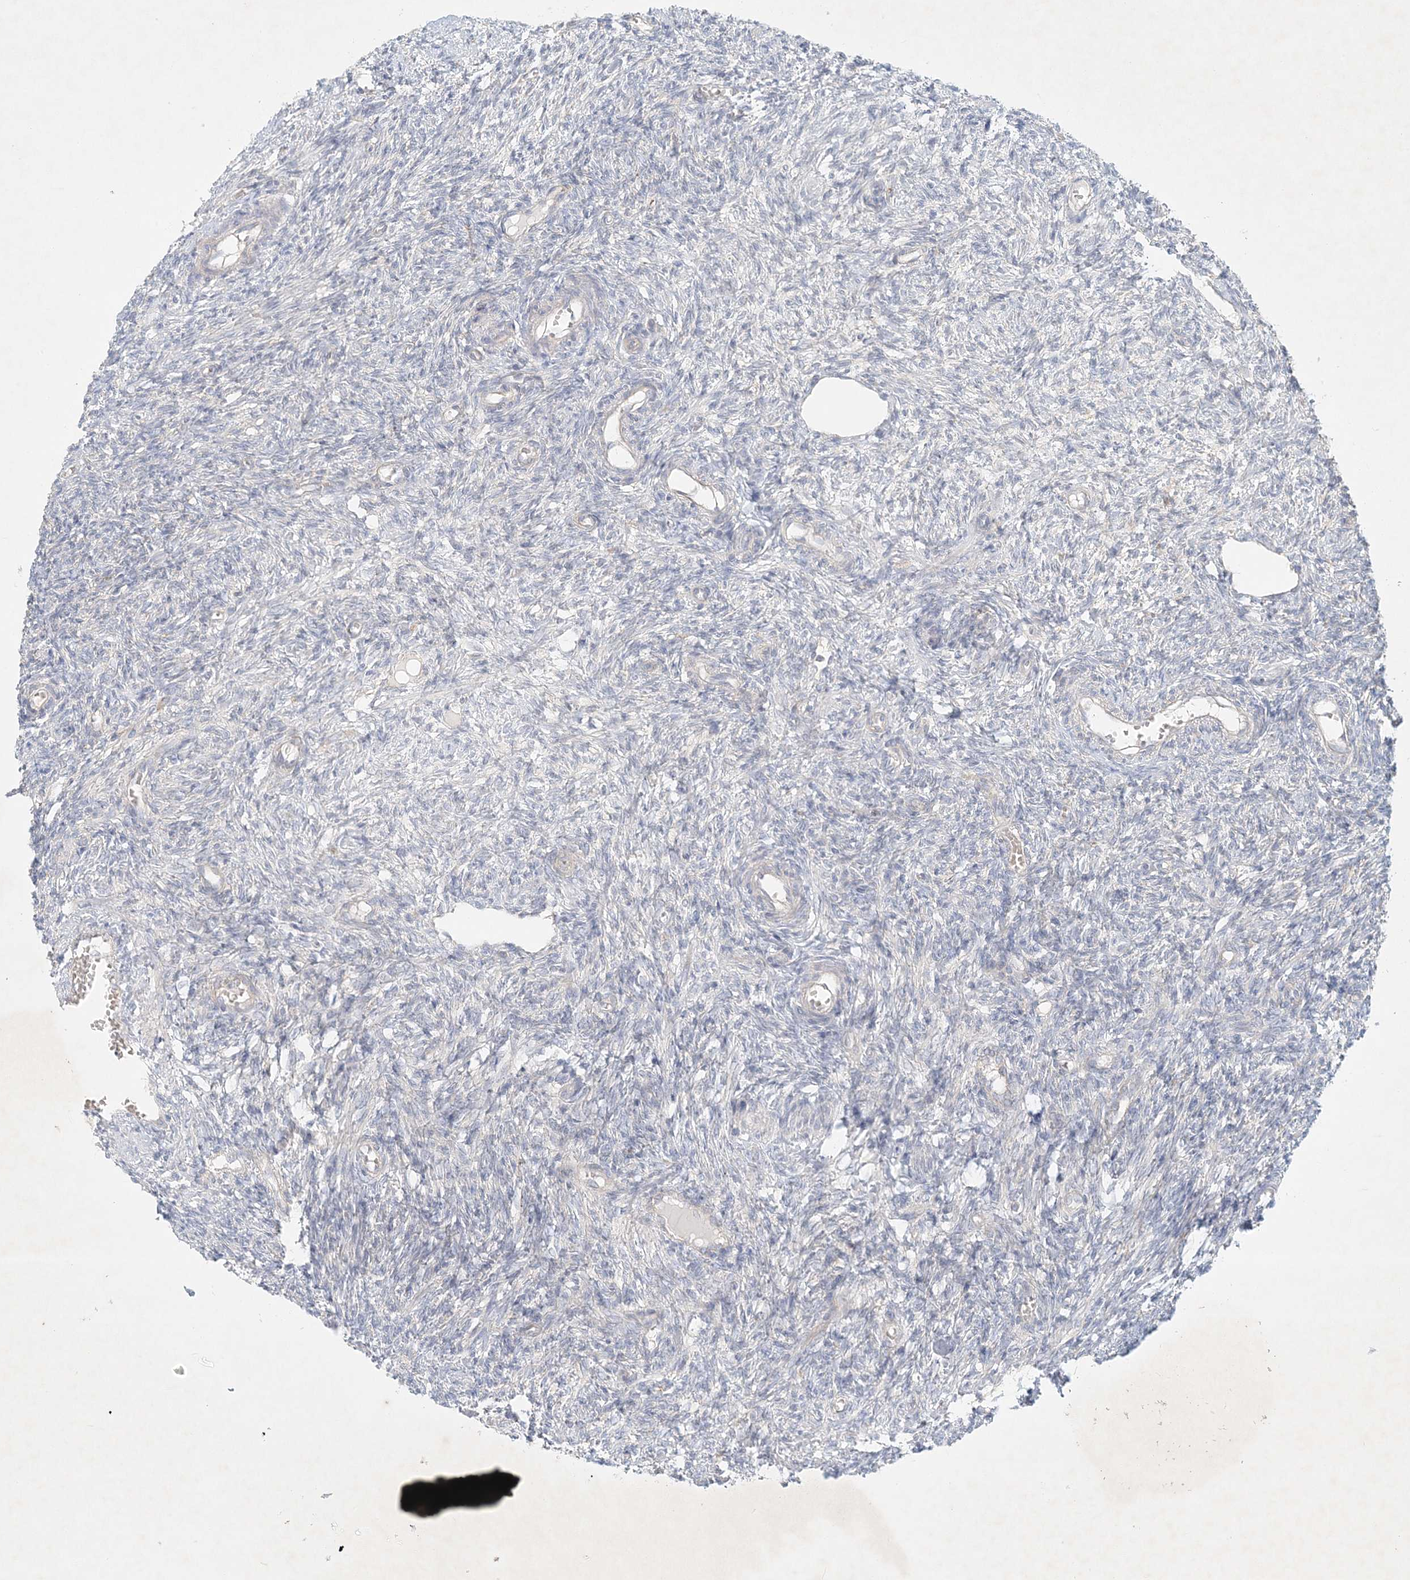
{"staining": {"intensity": "negative", "quantity": "none", "location": "none"}, "tissue": "ovary", "cell_type": "Ovarian stroma cells", "image_type": "normal", "snomed": [{"axis": "morphology", "description": "Normal tissue, NOS"}, {"axis": "topography", "description": "Ovary"}], "caption": "Immunohistochemical staining of benign human ovary exhibits no significant staining in ovarian stroma cells.", "gene": "STK11IP", "patient": {"sex": "female", "age": 27}}